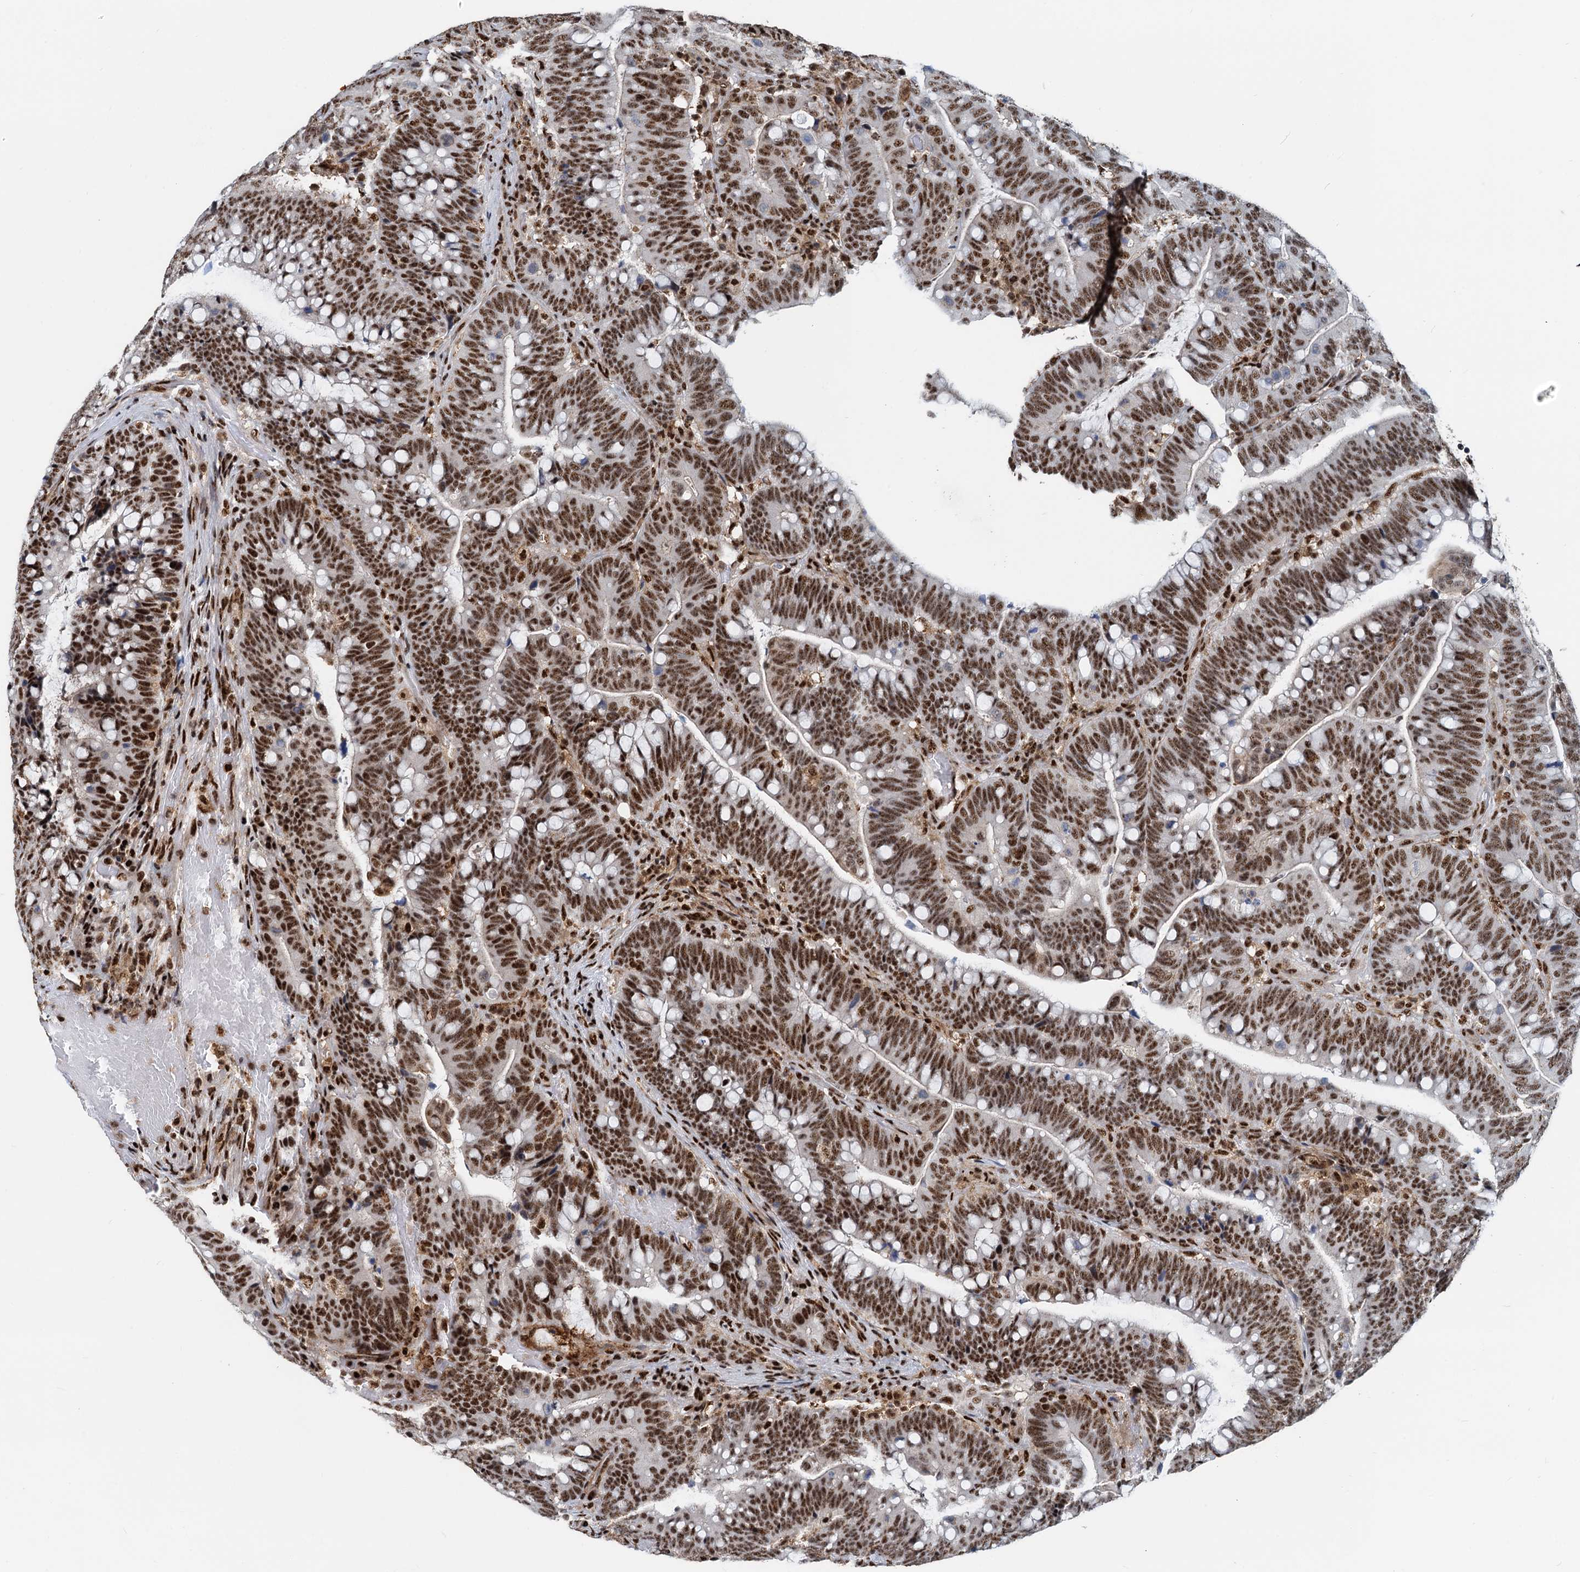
{"staining": {"intensity": "moderate", "quantity": ">75%", "location": "nuclear"}, "tissue": "colorectal cancer", "cell_type": "Tumor cells", "image_type": "cancer", "snomed": [{"axis": "morphology", "description": "Normal tissue, NOS"}, {"axis": "morphology", "description": "Adenocarcinoma, NOS"}, {"axis": "topography", "description": "Colon"}], "caption": "A brown stain labels moderate nuclear staining of a protein in human colorectal adenocarcinoma tumor cells.", "gene": "RBM26", "patient": {"sex": "female", "age": 66}}